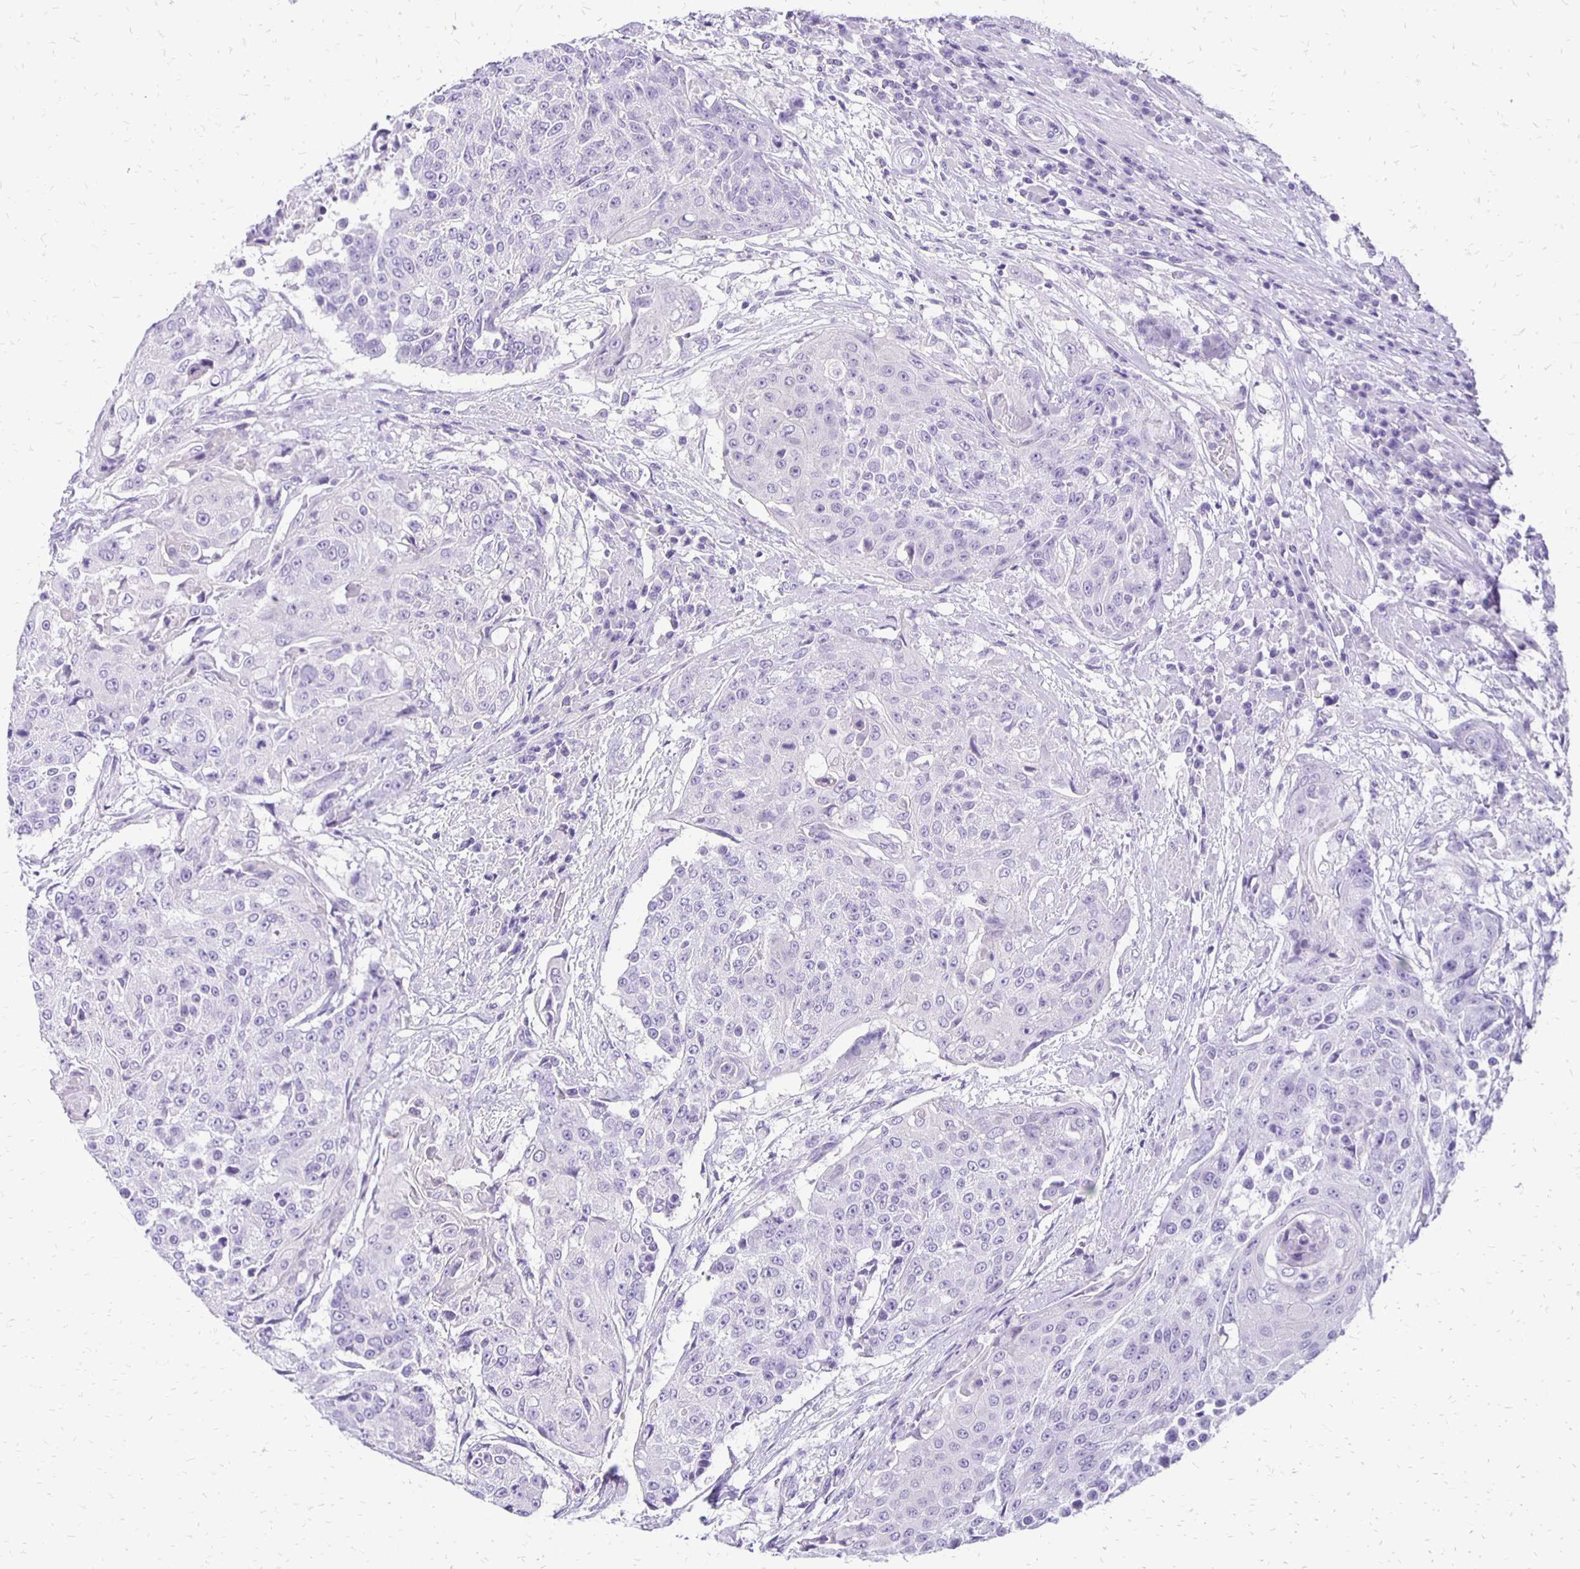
{"staining": {"intensity": "negative", "quantity": "none", "location": "none"}, "tissue": "urothelial cancer", "cell_type": "Tumor cells", "image_type": "cancer", "snomed": [{"axis": "morphology", "description": "Urothelial carcinoma, High grade"}, {"axis": "topography", "description": "Urinary bladder"}], "caption": "Urothelial cancer was stained to show a protein in brown. There is no significant positivity in tumor cells.", "gene": "ANKRD45", "patient": {"sex": "female", "age": 63}}